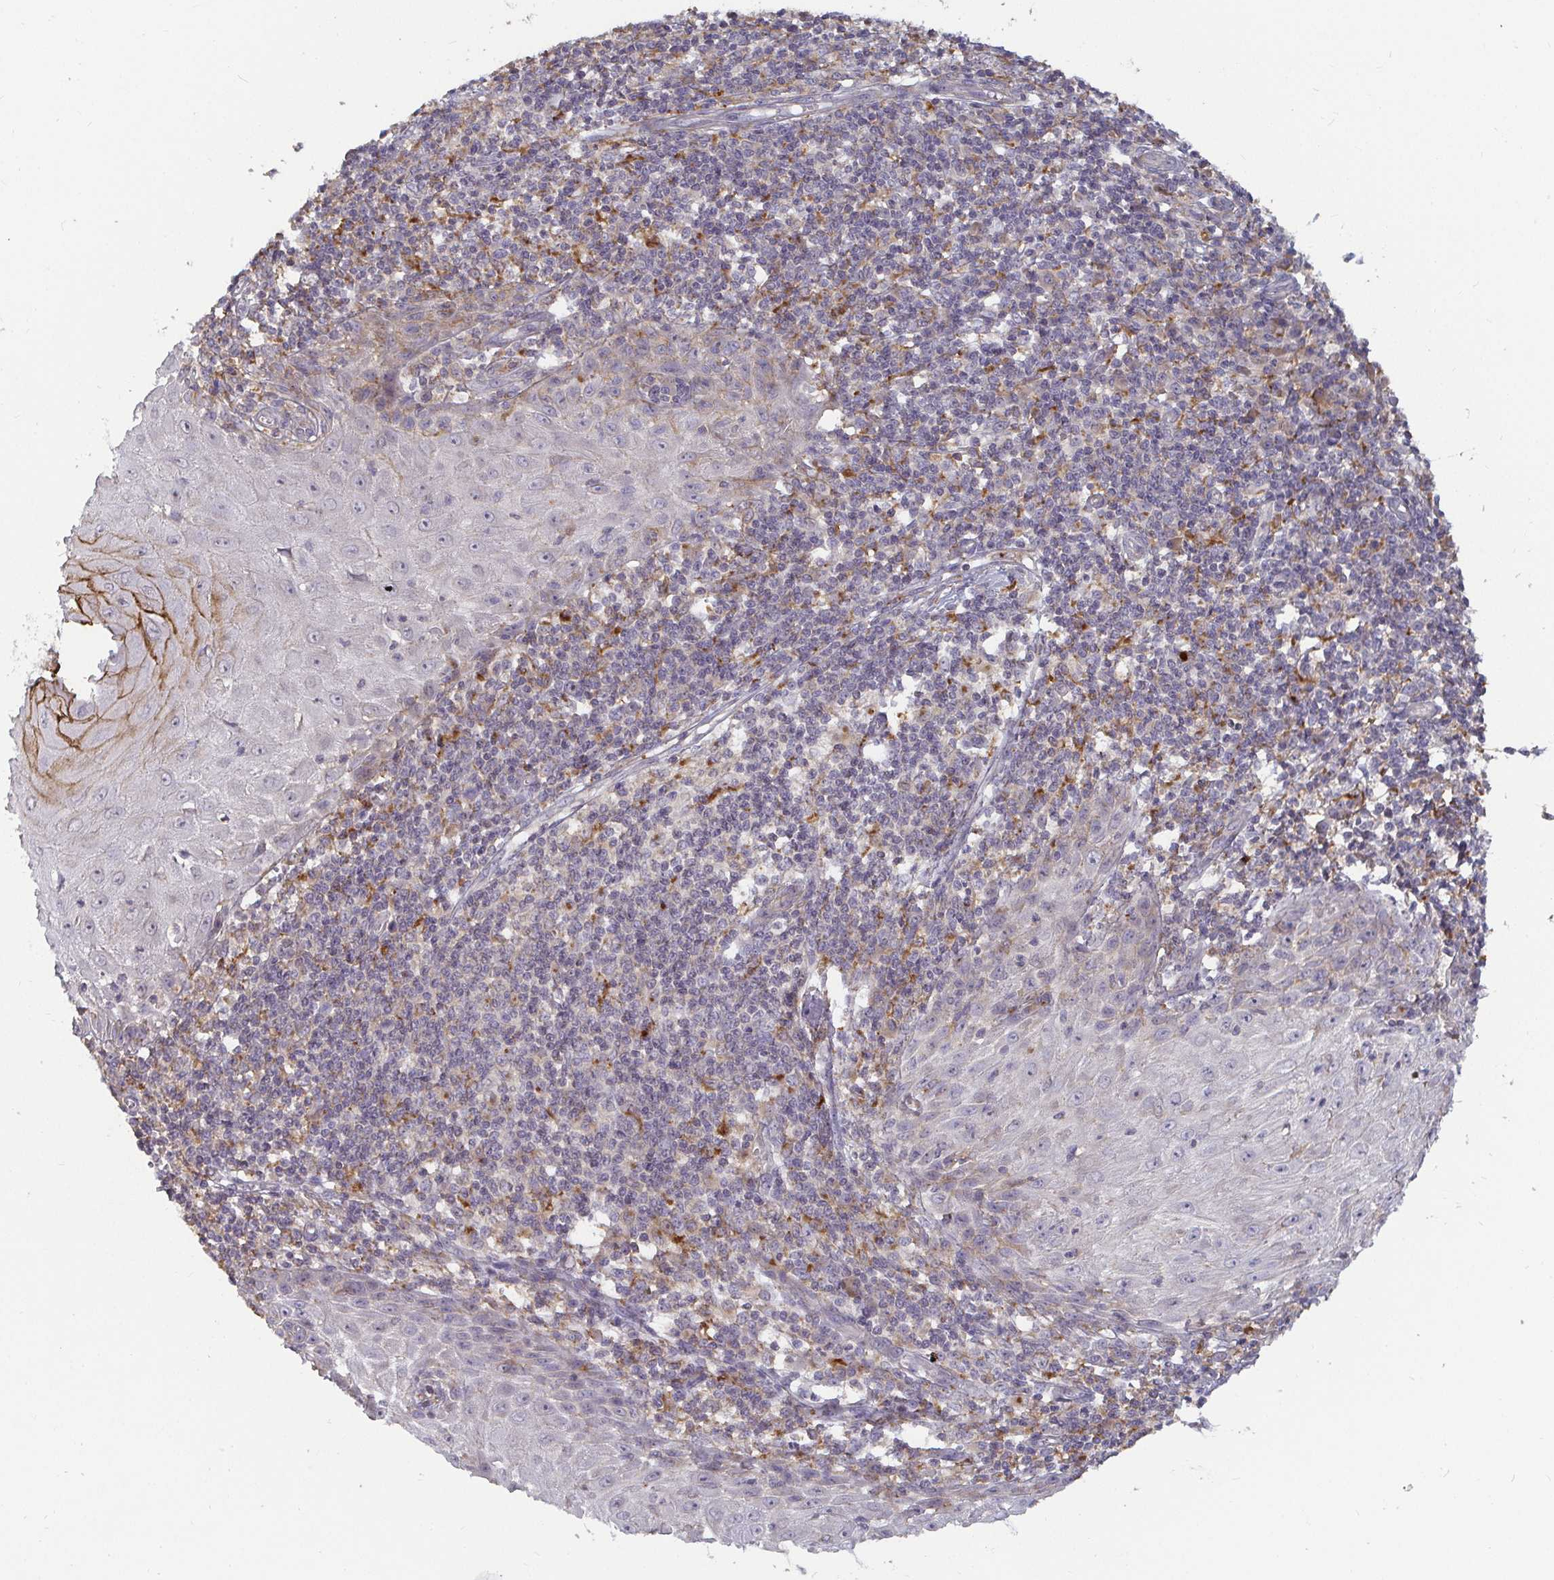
{"staining": {"intensity": "negative", "quantity": "none", "location": "none"}, "tissue": "skin cancer", "cell_type": "Tumor cells", "image_type": "cancer", "snomed": [{"axis": "morphology", "description": "Squamous cell carcinoma, NOS"}, {"axis": "topography", "description": "Skin"}], "caption": "Immunohistochemistry (IHC) of skin squamous cell carcinoma shows no positivity in tumor cells.", "gene": "CDH18", "patient": {"sex": "female", "age": 73}}